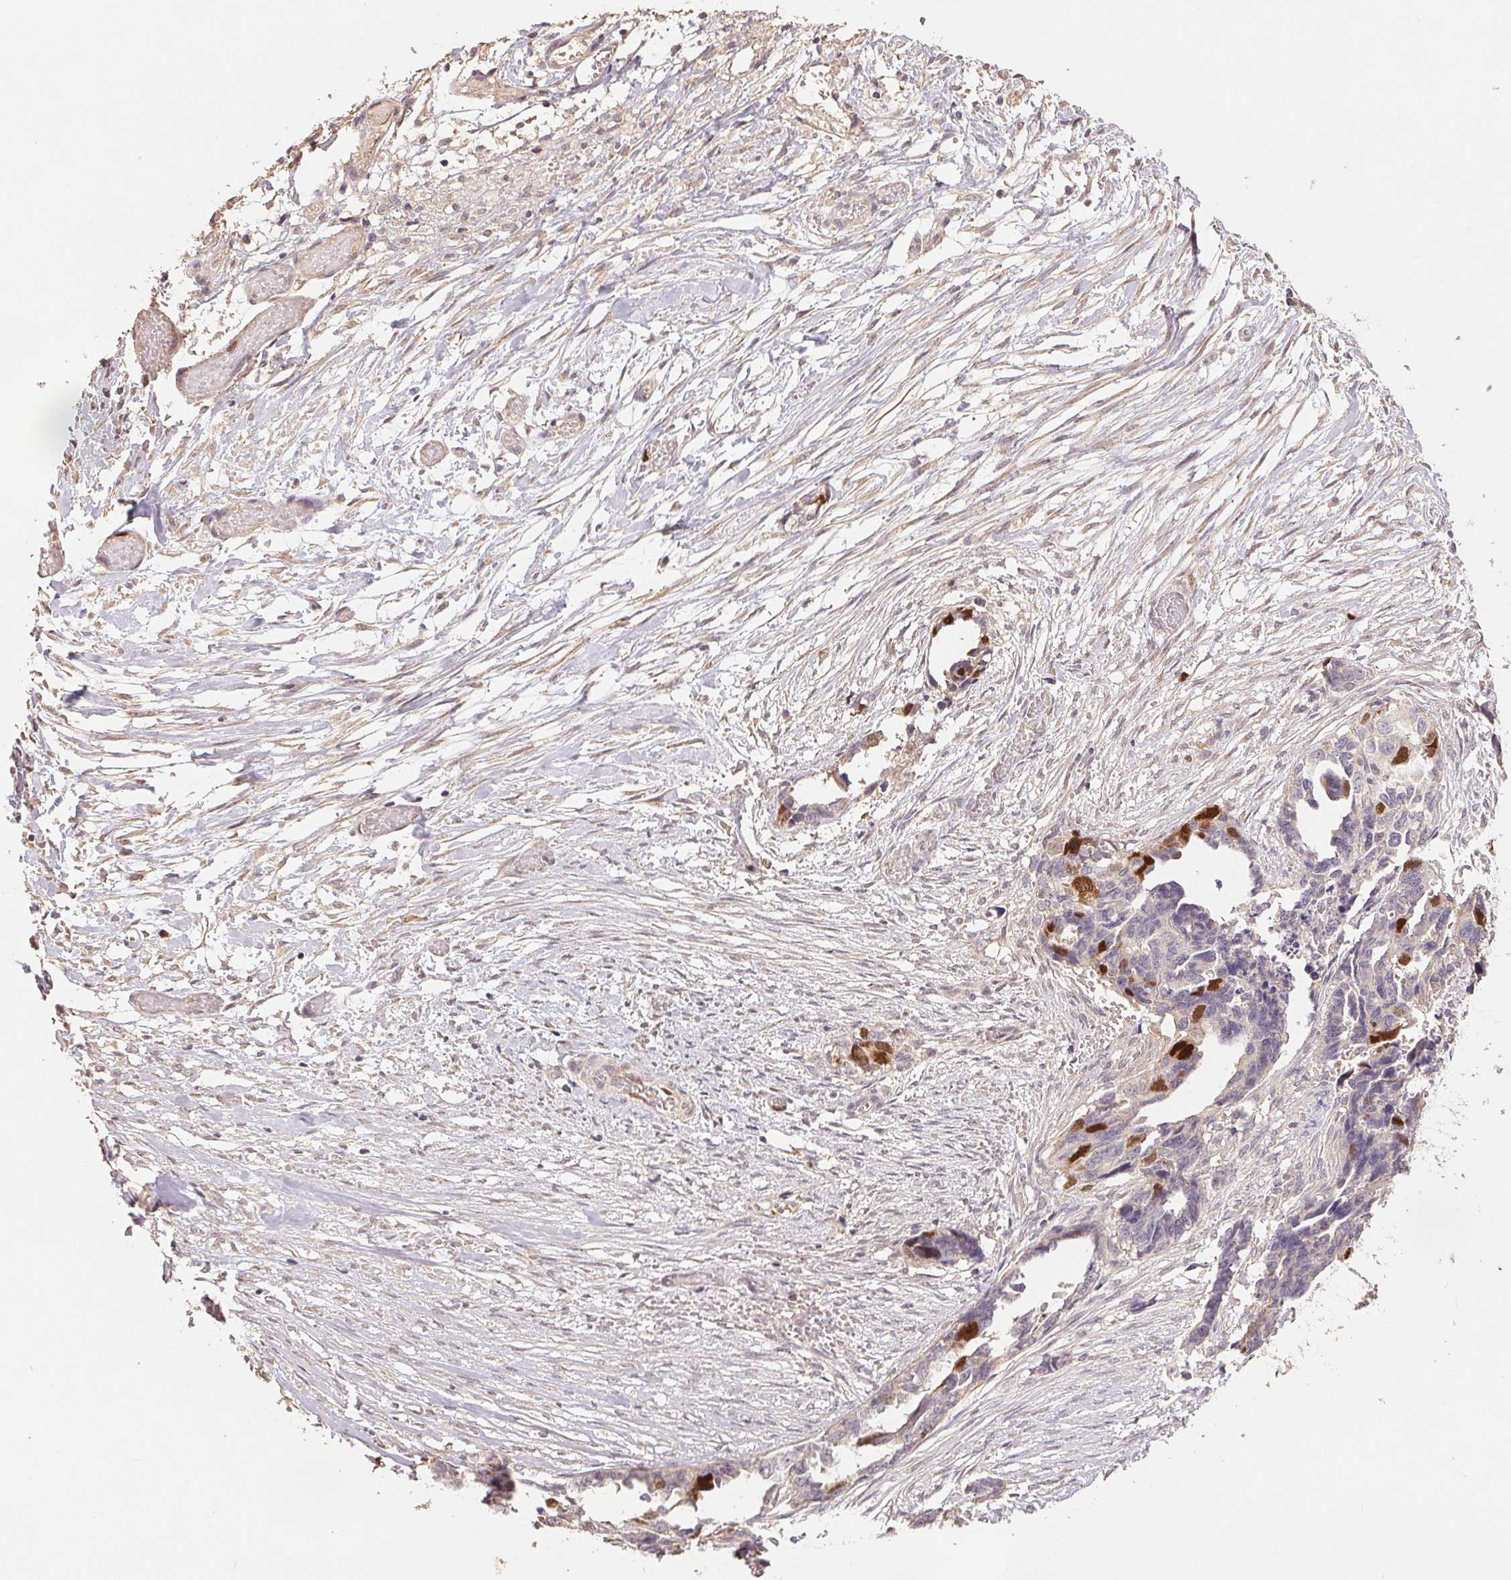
{"staining": {"intensity": "strong", "quantity": "<25%", "location": "nuclear"}, "tissue": "ovarian cancer", "cell_type": "Tumor cells", "image_type": "cancer", "snomed": [{"axis": "morphology", "description": "Cystadenocarcinoma, serous, NOS"}, {"axis": "topography", "description": "Ovary"}], "caption": "IHC (DAB (3,3'-diaminobenzidine)) staining of human ovarian cancer (serous cystadenocarcinoma) displays strong nuclear protein positivity in about <25% of tumor cells.", "gene": "CENPF", "patient": {"sex": "female", "age": 69}}